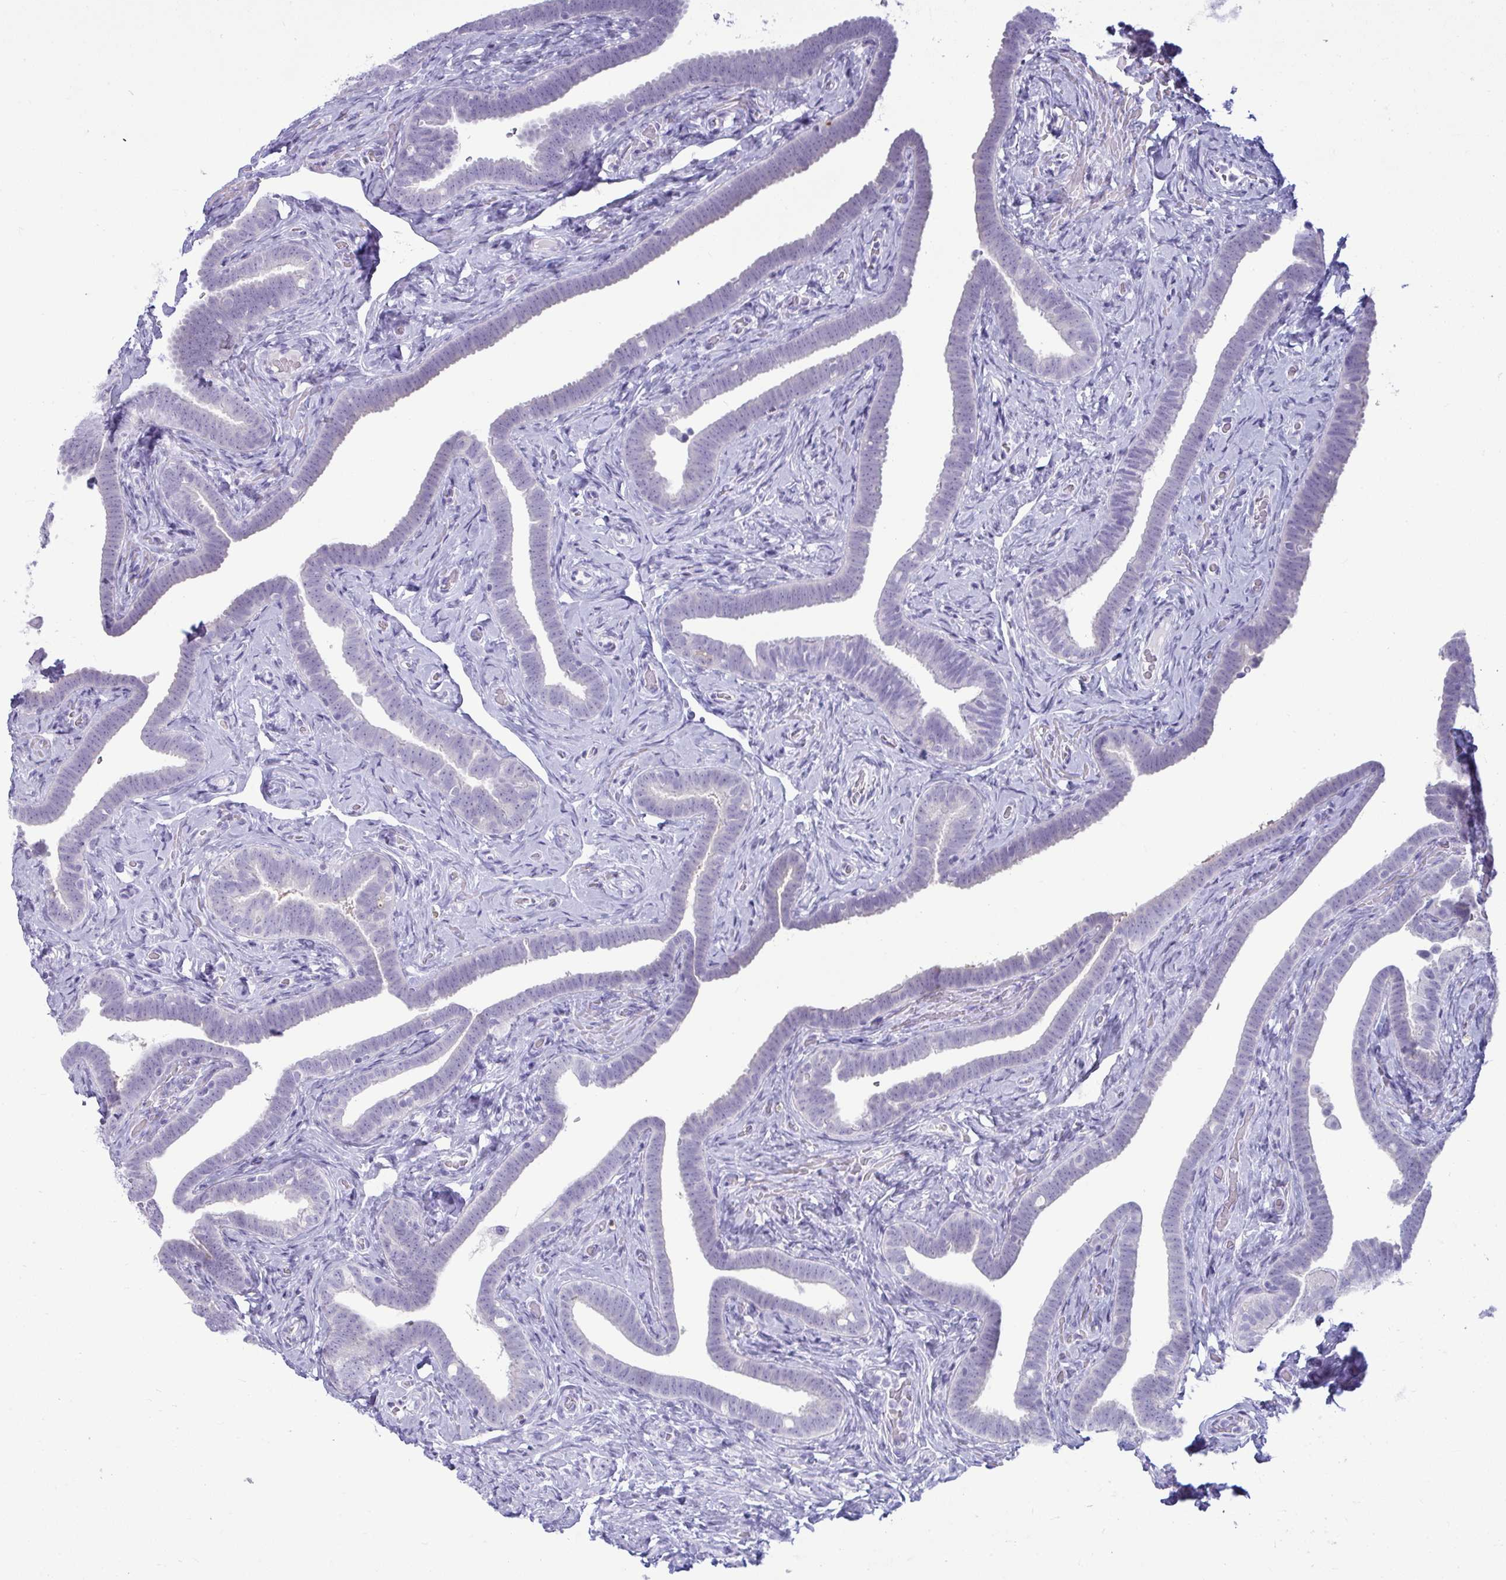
{"staining": {"intensity": "negative", "quantity": "none", "location": "none"}, "tissue": "fallopian tube", "cell_type": "Glandular cells", "image_type": "normal", "snomed": [{"axis": "morphology", "description": "Normal tissue, NOS"}, {"axis": "topography", "description": "Fallopian tube"}], "caption": "Immunohistochemical staining of unremarkable fallopian tube reveals no significant expression in glandular cells.", "gene": "ANKRD60", "patient": {"sex": "female", "age": 69}}